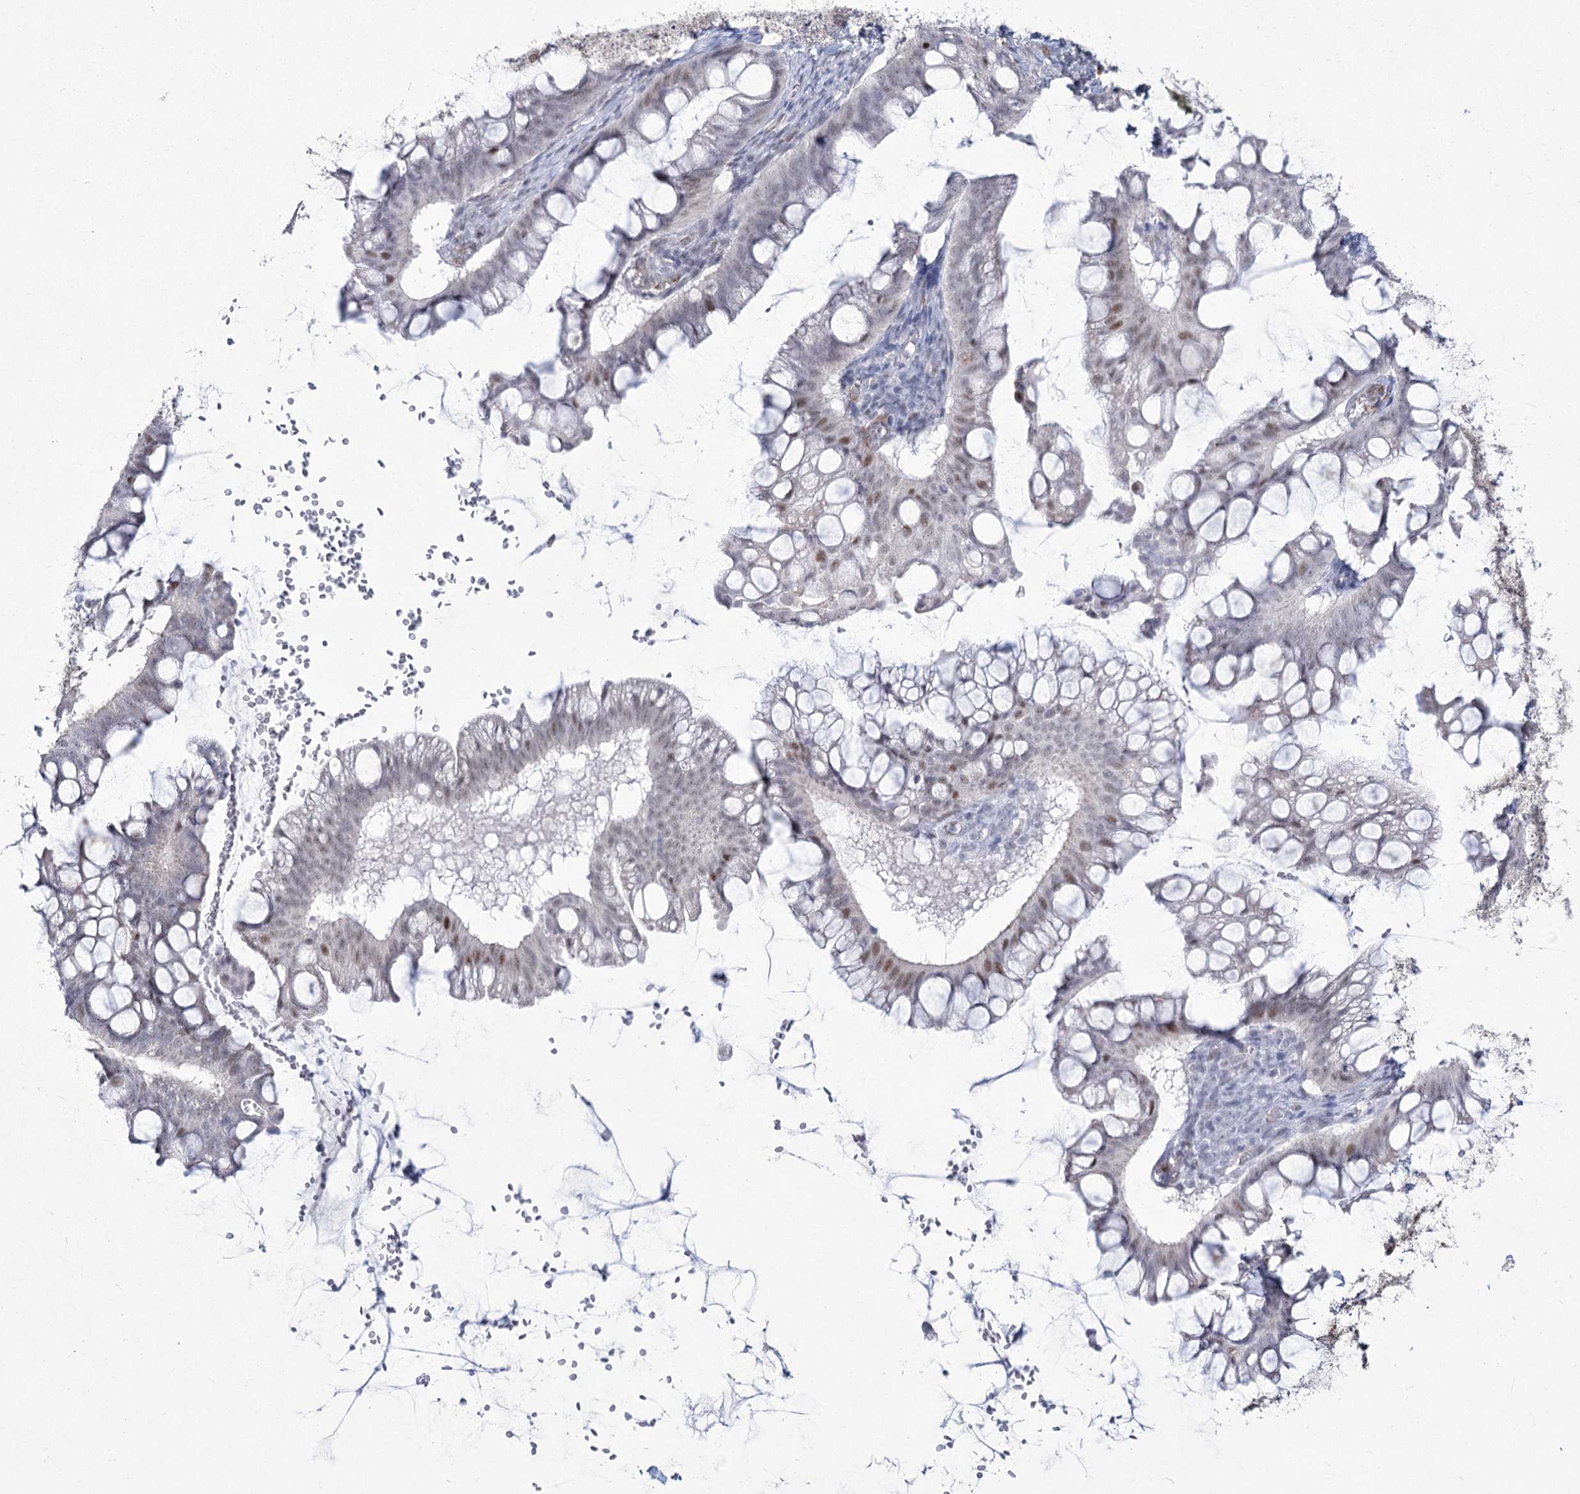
{"staining": {"intensity": "moderate", "quantity": "<25%", "location": "nuclear"}, "tissue": "ovarian cancer", "cell_type": "Tumor cells", "image_type": "cancer", "snomed": [{"axis": "morphology", "description": "Cystadenocarcinoma, mucinous, NOS"}, {"axis": "topography", "description": "Ovary"}], "caption": "A brown stain highlights moderate nuclear positivity of a protein in human mucinous cystadenocarcinoma (ovarian) tumor cells.", "gene": "YBX3", "patient": {"sex": "female", "age": 73}}